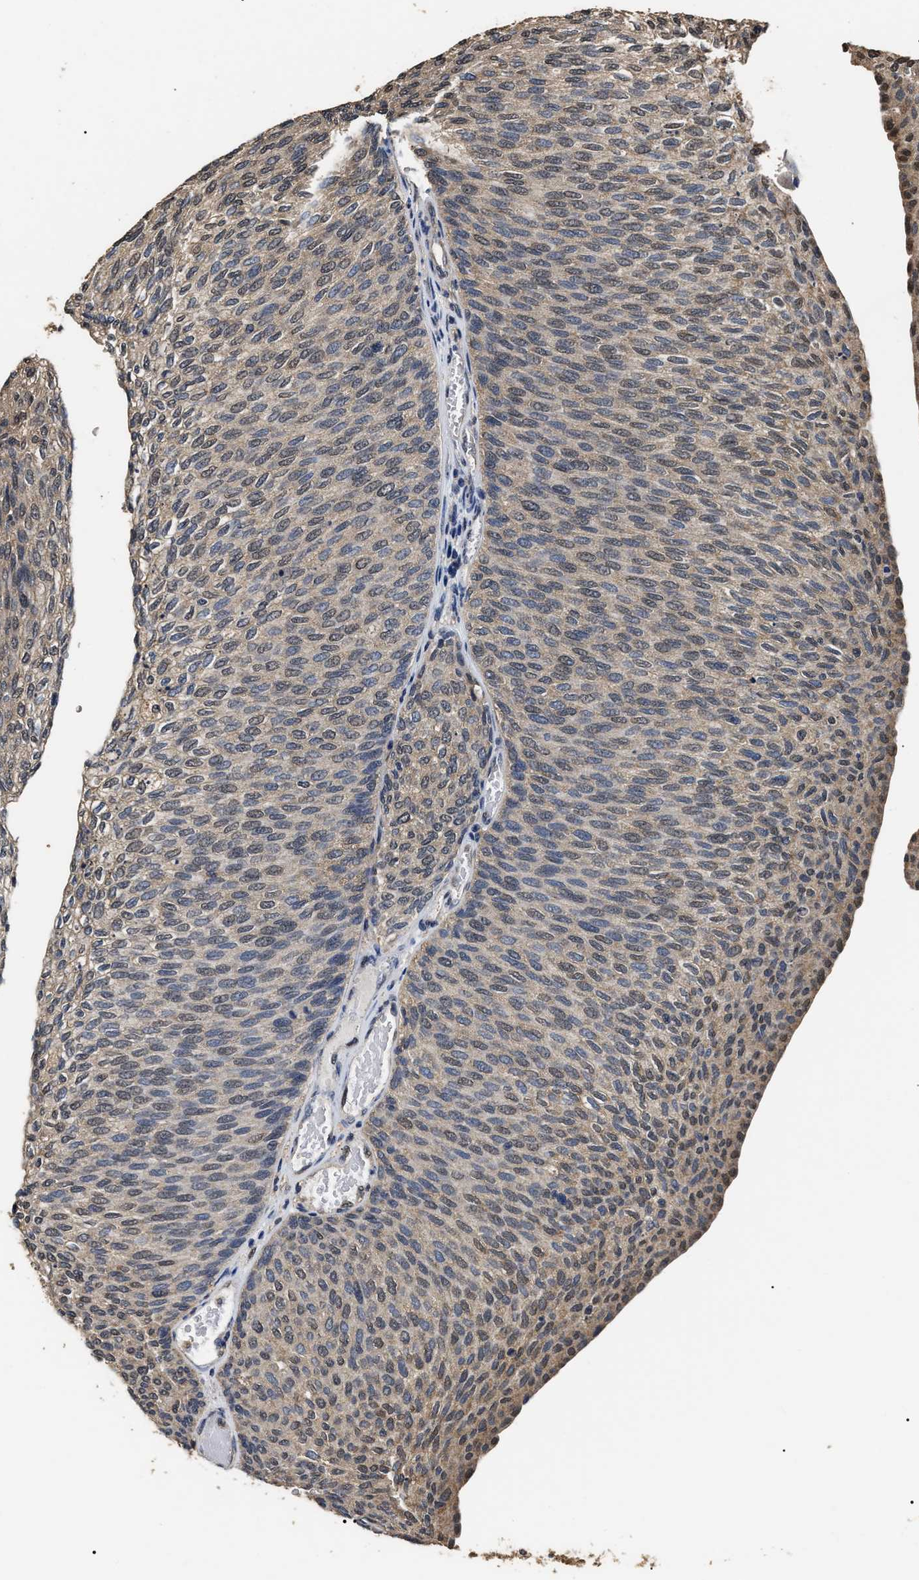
{"staining": {"intensity": "weak", "quantity": ">75%", "location": "cytoplasmic/membranous,nuclear"}, "tissue": "urothelial cancer", "cell_type": "Tumor cells", "image_type": "cancer", "snomed": [{"axis": "morphology", "description": "Urothelial carcinoma, Low grade"}, {"axis": "topography", "description": "Urinary bladder"}], "caption": "A brown stain labels weak cytoplasmic/membranous and nuclear staining of a protein in low-grade urothelial carcinoma tumor cells.", "gene": "PSMD8", "patient": {"sex": "female", "age": 79}}